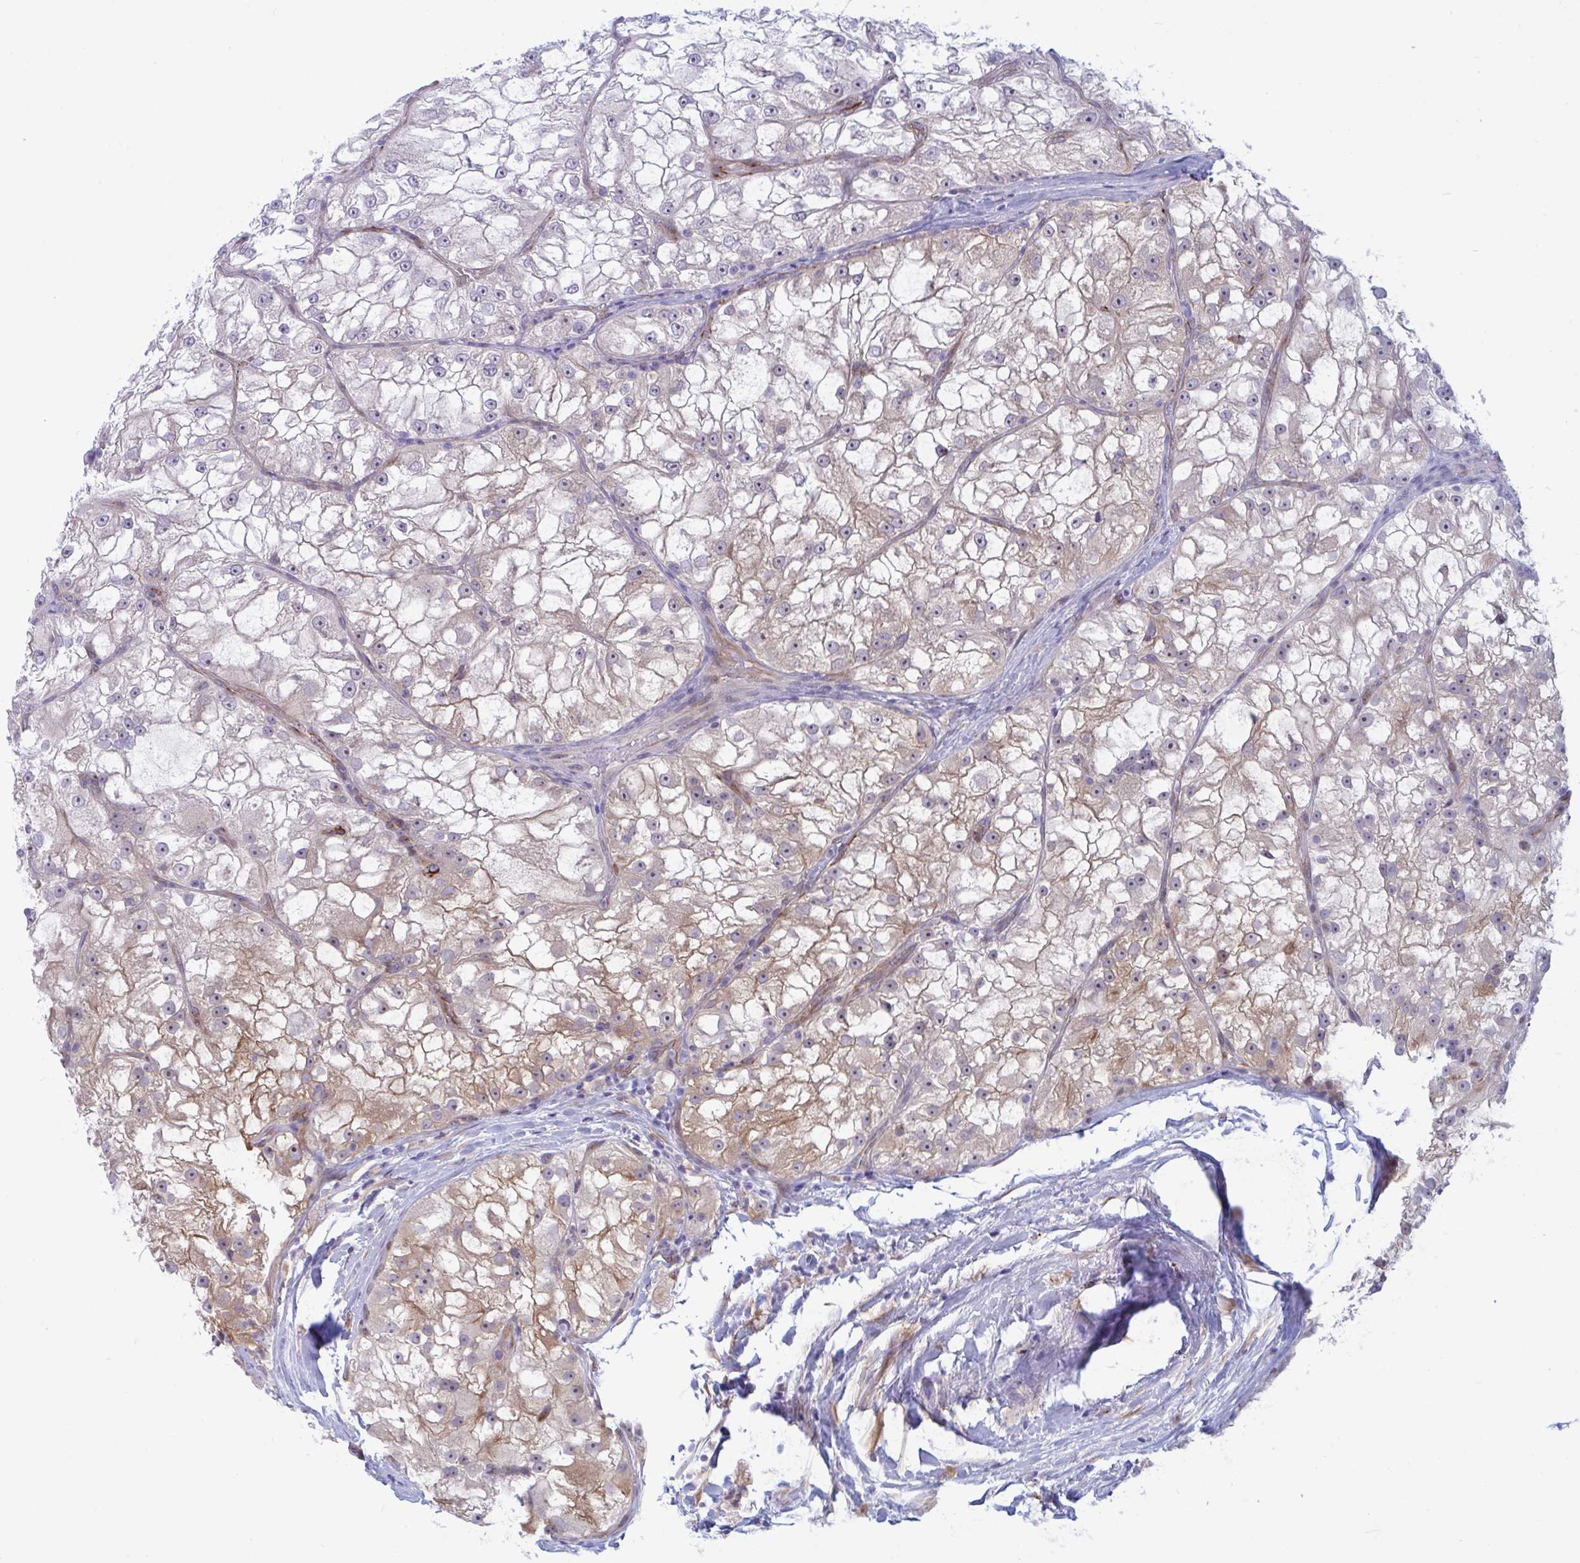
{"staining": {"intensity": "moderate", "quantity": "25%-75%", "location": "cytoplasmic/membranous"}, "tissue": "renal cancer", "cell_type": "Tumor cells", "image_type": "cancer", "snomed": [{"axis": "morphology", "description": "Adenocarcinoma, NOS"}, {"axis": "topography", "description": "Kidney"}], "caption": "Renal cancer stained with DAB immunohistochemistry shows medium levels of moderate cytoplasmic/membranous staining in approximately 25%-75% of tumor cells. (DAB (3,3'-diaminobenzidine) IHC, brown staining for protein, blue staining for nuclei).", "gene": "PRRT4", "patient": {"sex": "female", "age": 72}}